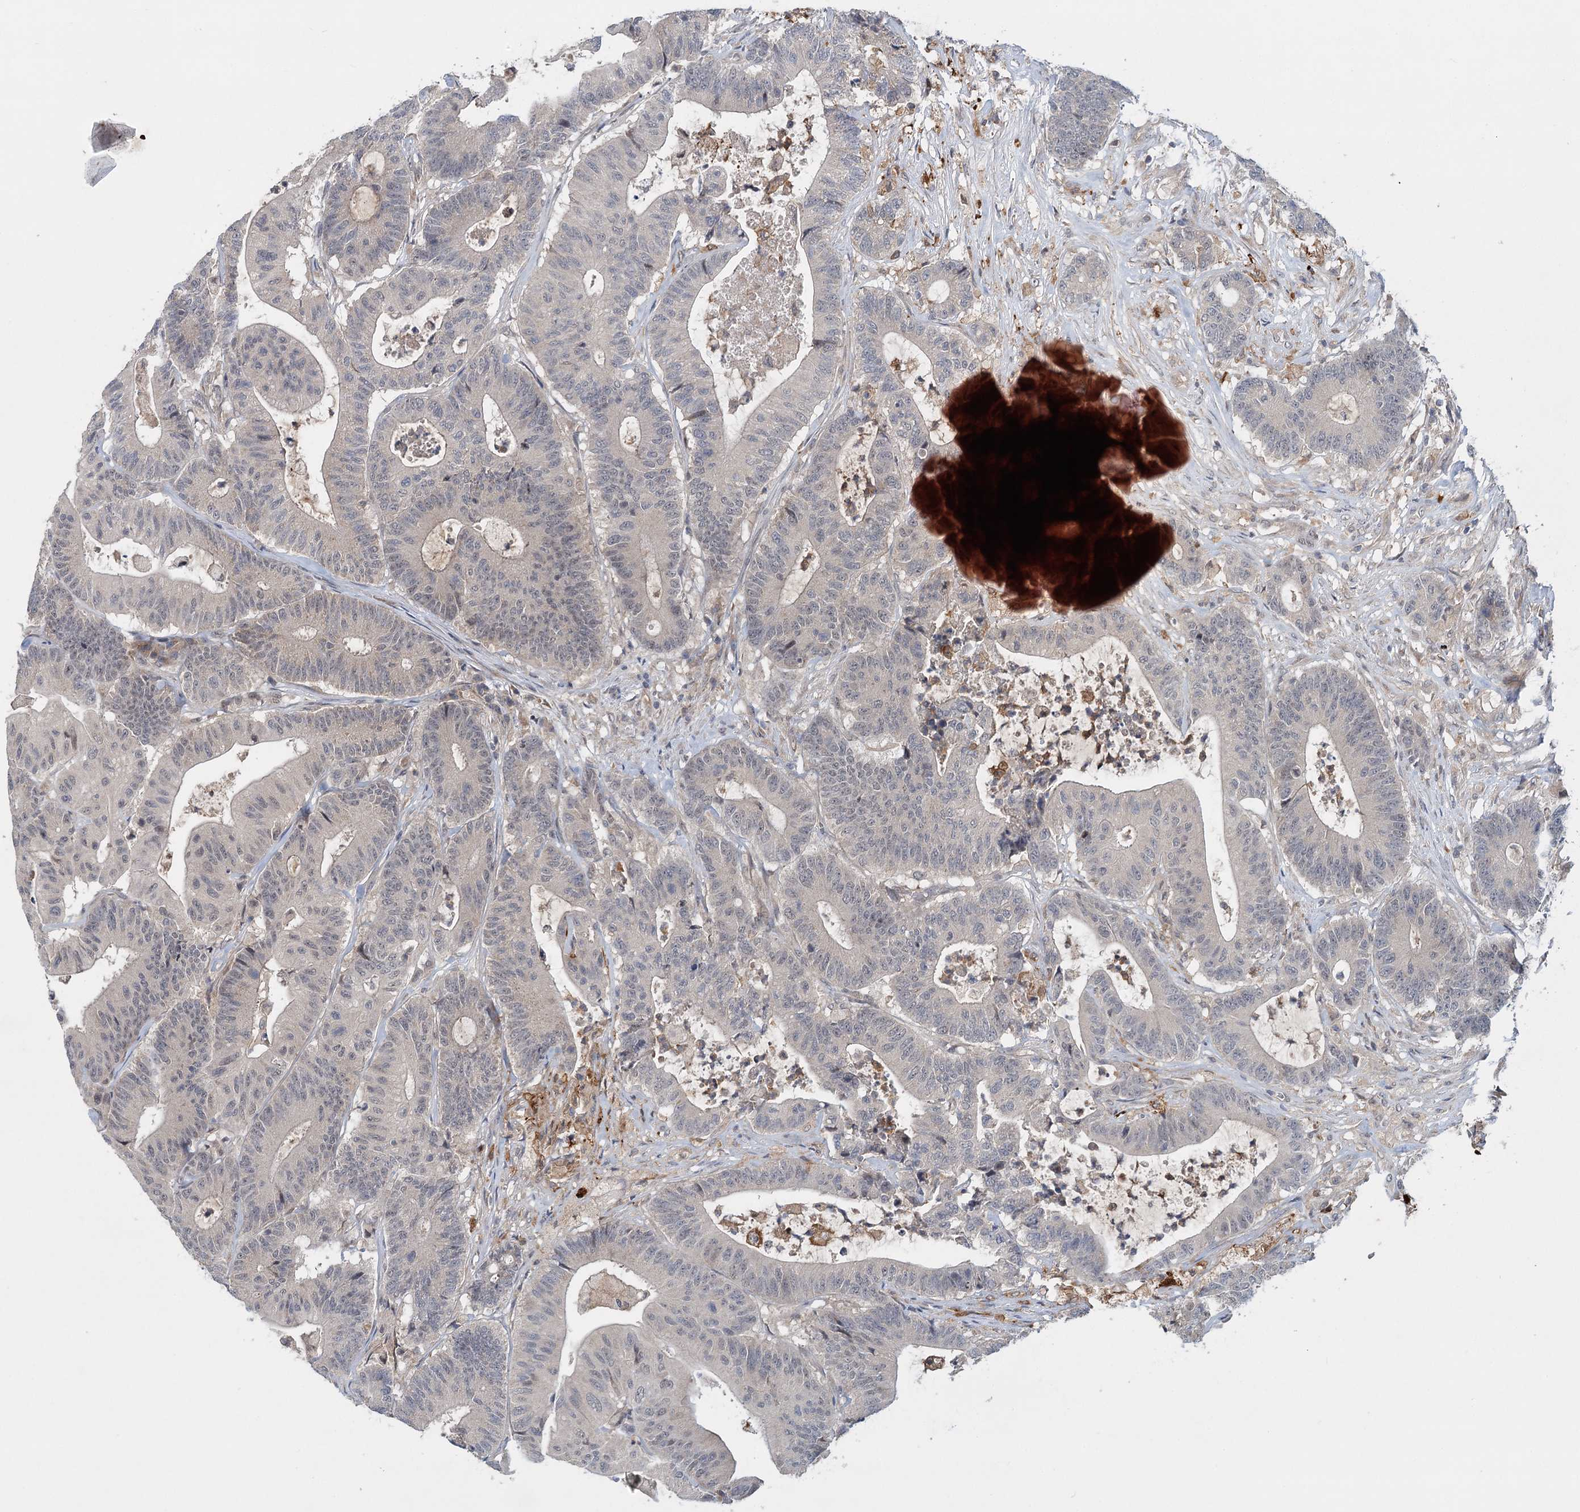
{"staining": {"intensity": "weak", "quantity": "<25%", "location": "cytoplasmic/membranous,nuclear"}, "tissue": "colorectal cancer", "cell_type": "Tumor cells", "image_type": "cancer", "snomed": [{"axis": "morphology", "description": "Adenocarcinoma, NOS"}, {"axis": "topography", "description": "Colon"}], "caption": "Colorectal cancer was stained to show a protein in brown. There is no significant positivity in tumor cells.", "gene": "AP3B1", "patient": {"sex": "female", "age": 84}}